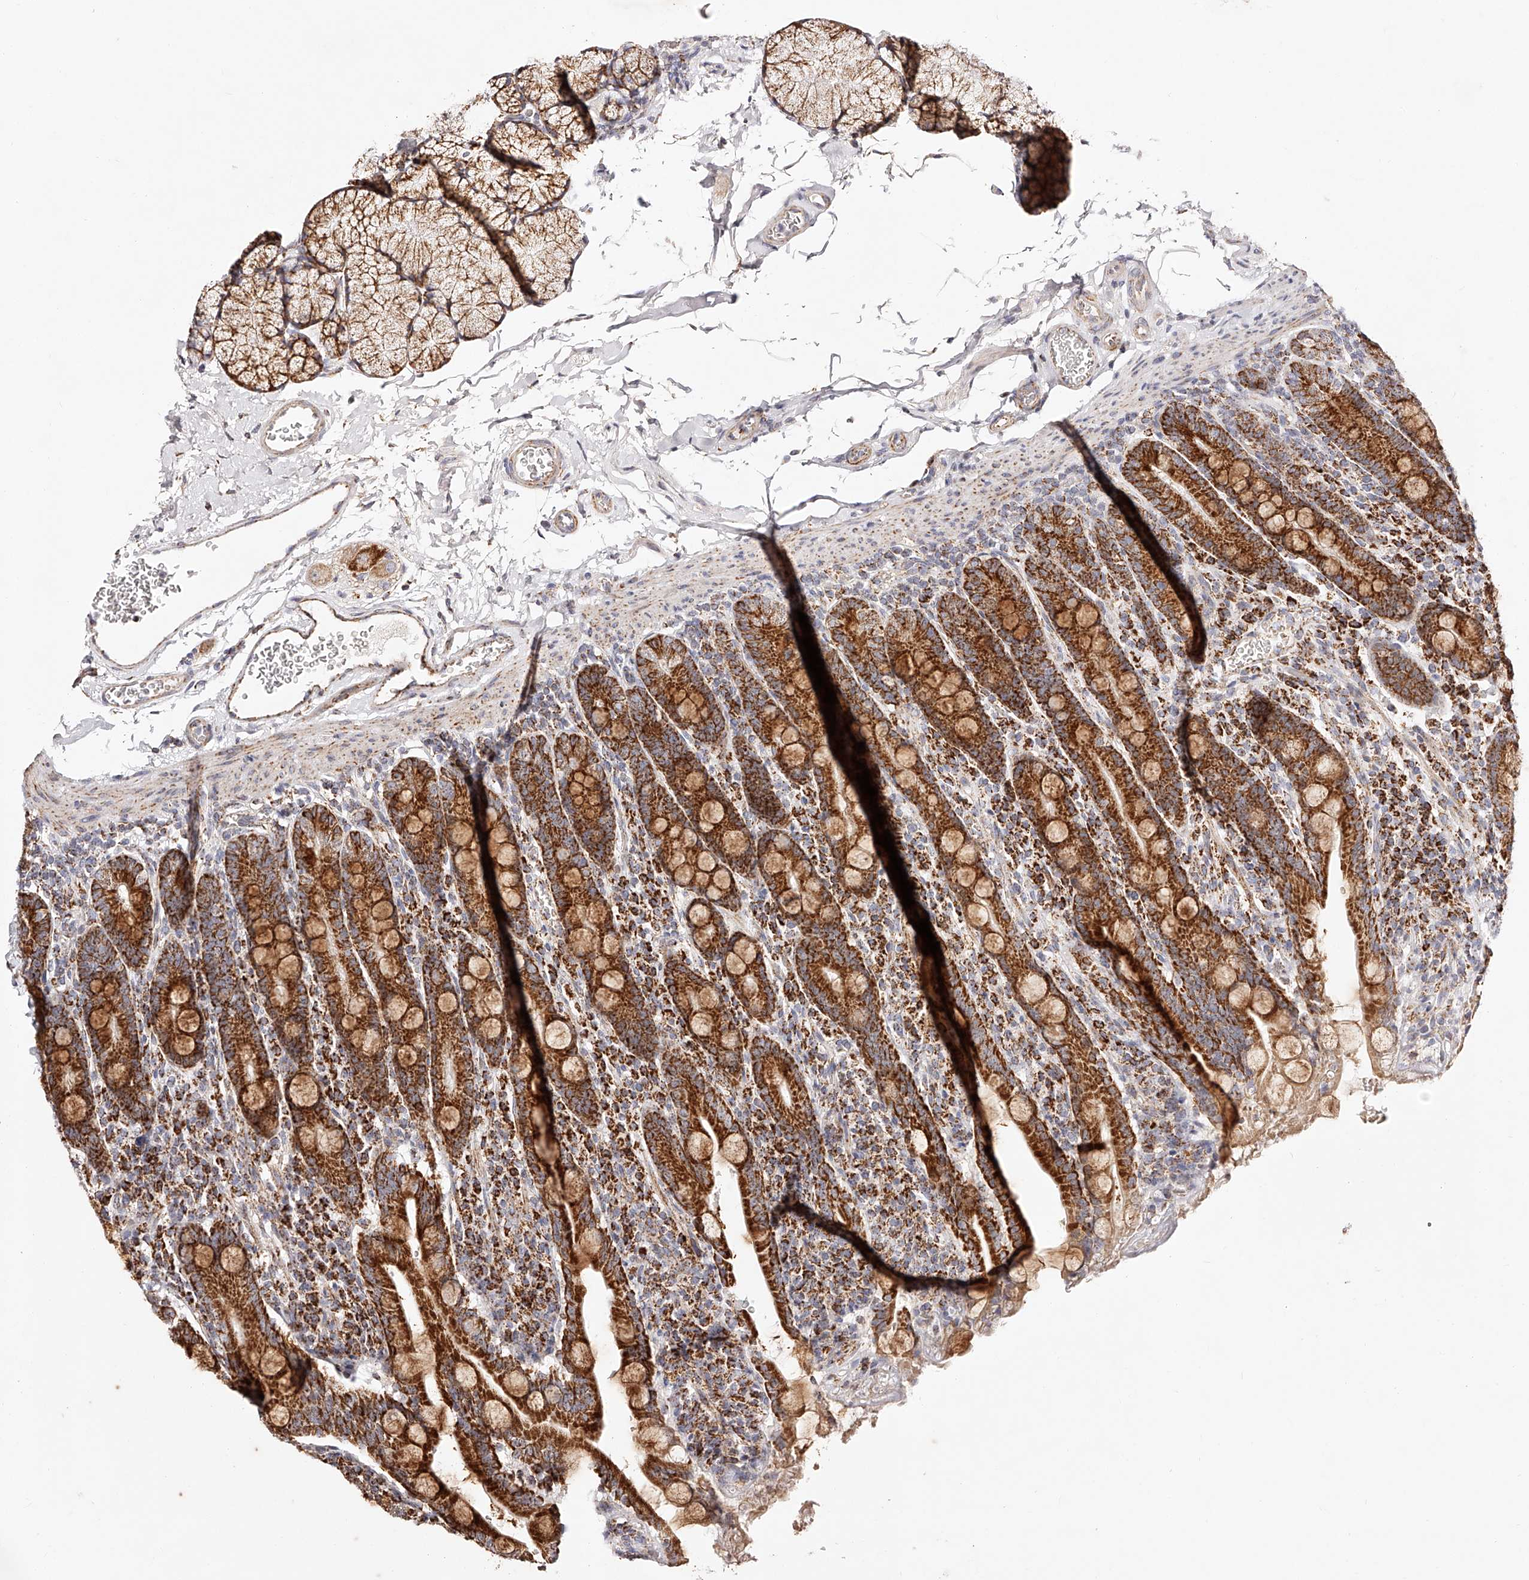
{"staining": {"intensity": "strong", "quantity": ">75%", "location": "cytoplasmic/membranous"}, "tissue": "duodenum", "cell_type": "Glandular cells", "image_type": "normal", "snomed": [{"axis": "morphology", "description": "Normal tissue, NOS"}, {"axis": "topography", "description": "Duodenum"}], "caption": "Normal duodenum displays strong cytoplasmic/membranous positivity in about >75% of glandular cells, visualized by immunohistochemistry. The staining is performed using DAB (3,3'-diaminobenzidine) brown chromogen to label protein expression. The nuclei are counter-stained blue using hematoxylin.", "gene": "NDUFV3", "patient": {"sex": "male", "age": 35}}